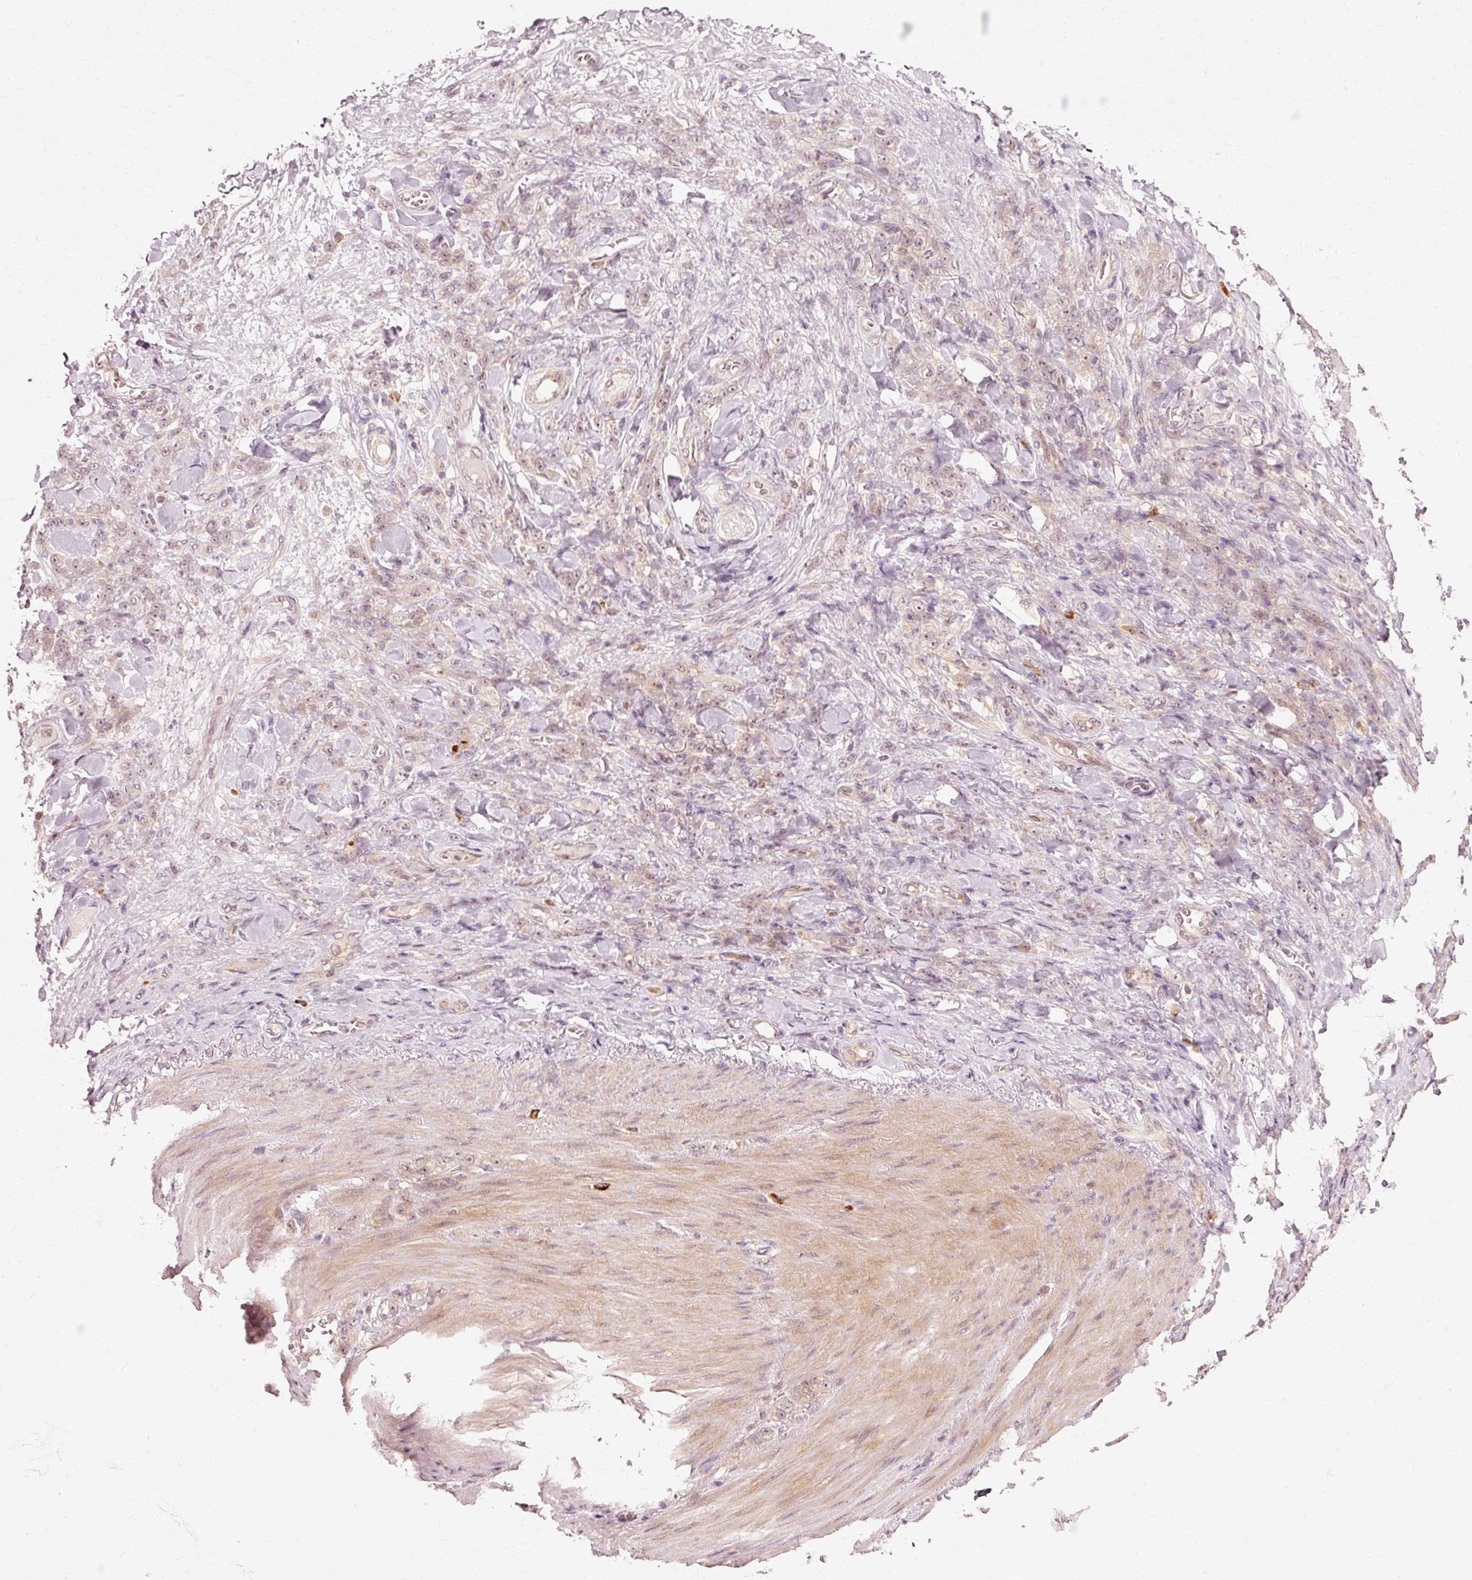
{"staining": {"intensity": "weak", "quantity": "25%-75%", "location": "nuclear"}, "tissue": "stomach cancer", "cell_type": "Tumor cells", "image_type": "cancer", "snomed": [{"axis": "morphology", "description": "Normal tissue, NOS"}, {"axis": "morphology", "description": "Adenocarcinoma, NOS"}, {"axis": "topography", "description": "Stomach"}], "caption": "Protein analysis of stomach cancer tissue displays weak nuclear expression in about 25%-75% of tumor cells.", "gene": "RGPD5", "patient": {"sex": "male", "age": 82}}